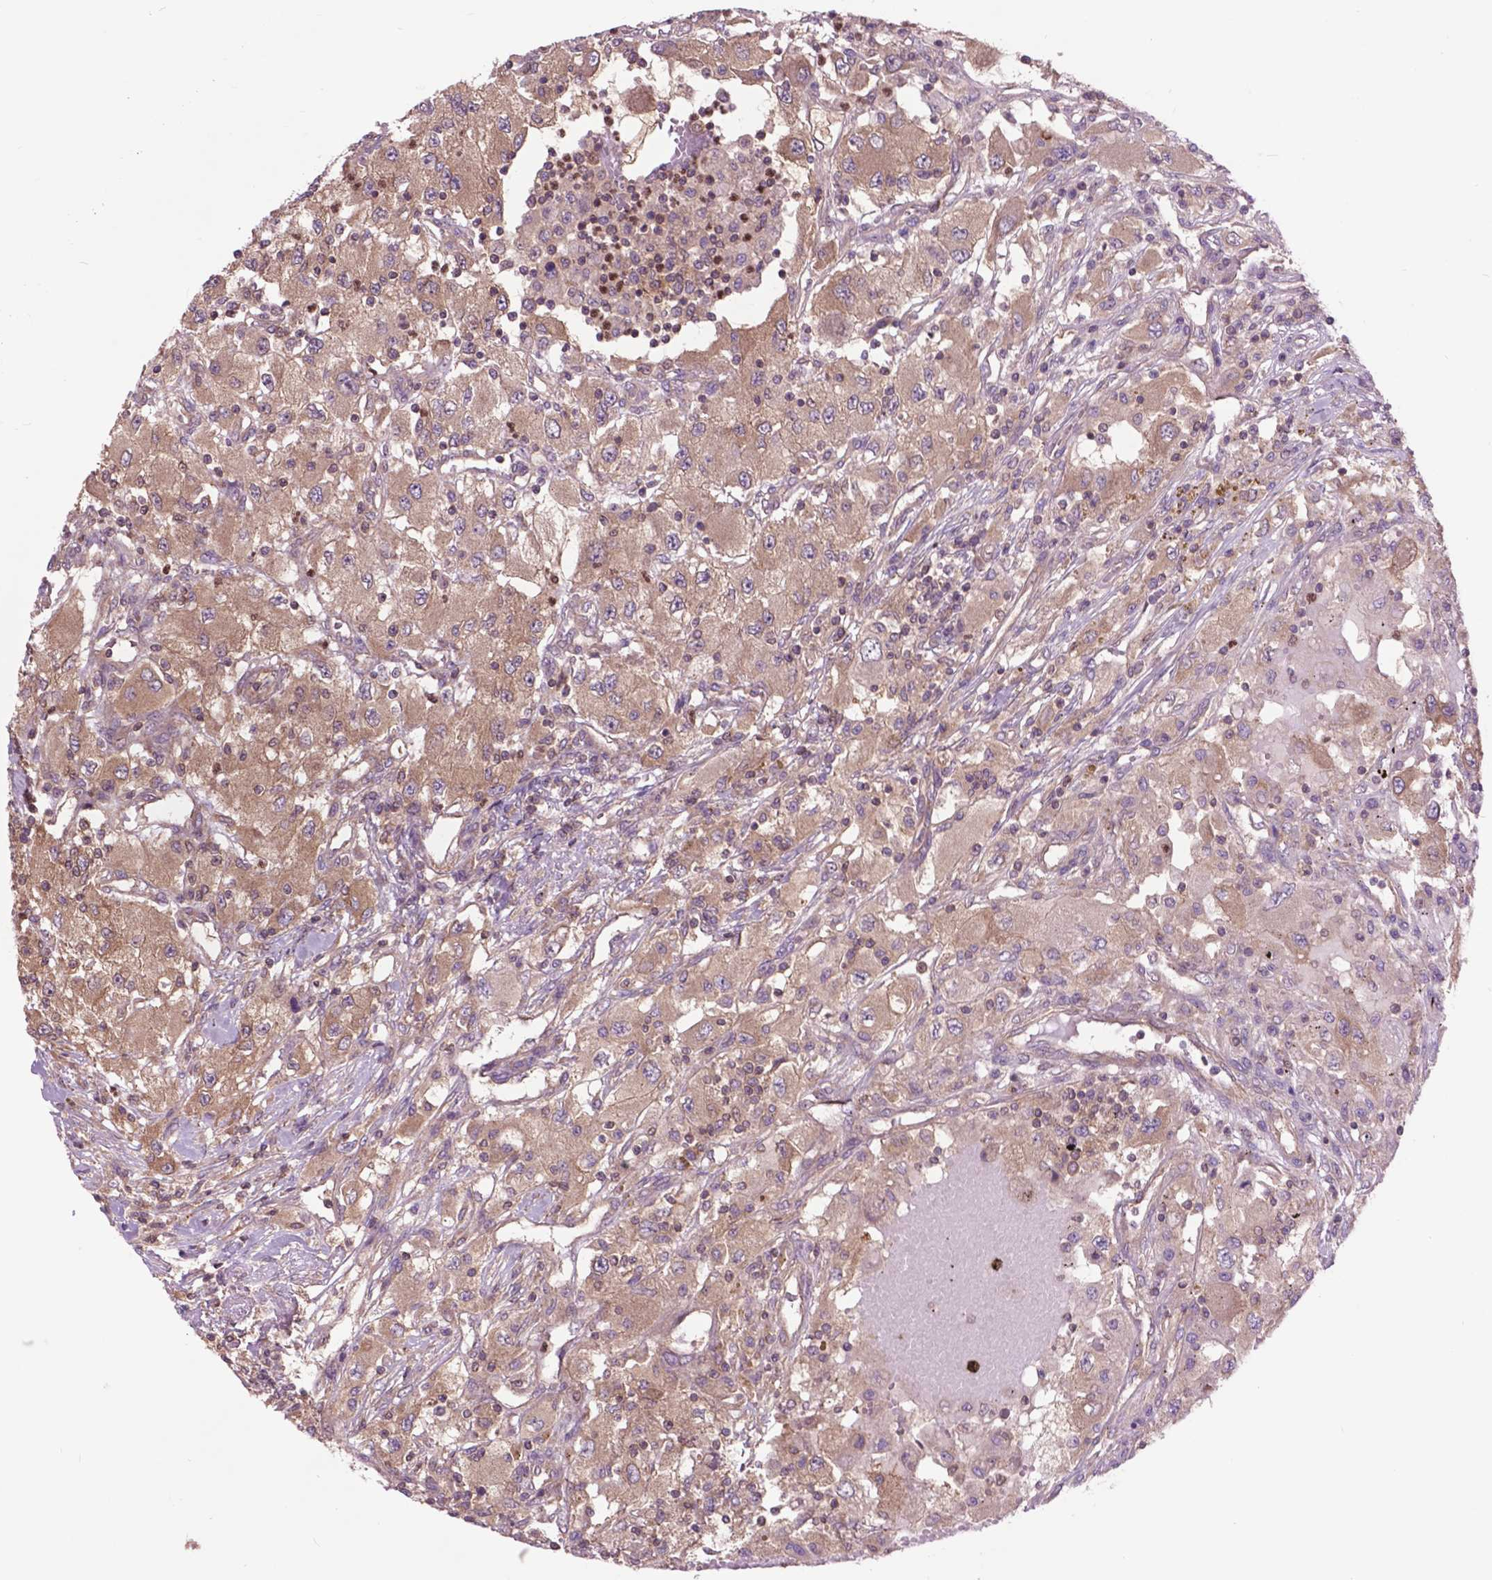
{"staining": {"intensity": "weak", "quantity": ">75%", "location": "cytoplasmic/membranous"}, "tissue": "renal cancer", "cell_type": "Tumor cells", "image_type": "cancer", "snomed": [{"axis": "morphology", "description": "Adenocarcinoma, NOS"}, {"axis": "topography", "description": "Kidney"}], "caption": "Immunohistochemical staining of human renal adenocarcinoma exhibits low levels of weak cytoplasmic/membranous expression in approximately >75% of tumor cells.", "gene": "ARAF", "patient": {"sex": "female", "age": 67}}